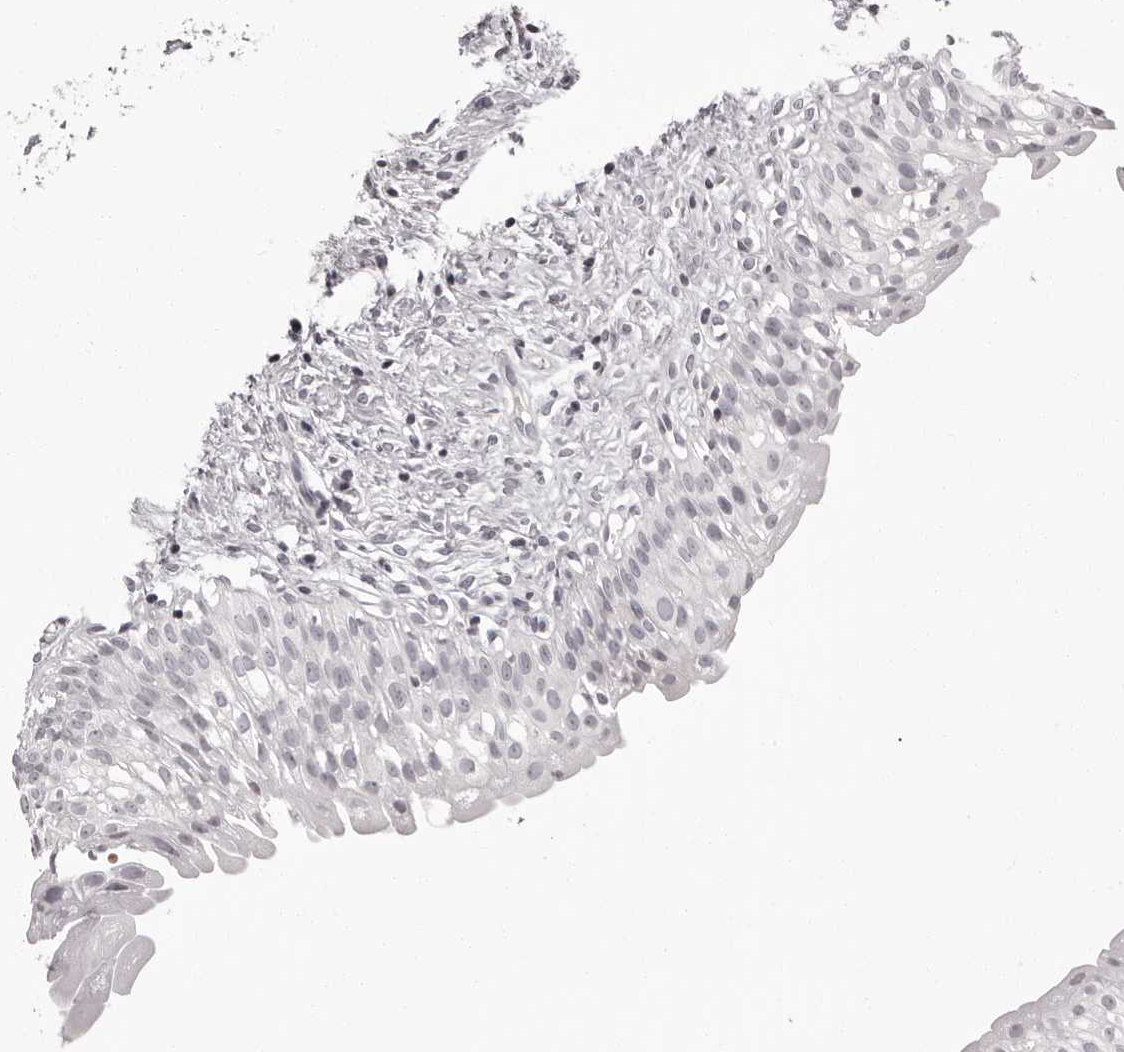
{"staining": {"intensity": "negative", "quantity": "none", "location": "none"}, "tissue": "urinary bladder", "cell_type": "Urothelial cells", "image_type": "normal", "snomed": [{"axis": "morphology", "description": "Normal tissue, NOS"}, {"axis": "topography", "description": "Urinary bladder"}], "caption": "An IHC image of benign urinary bladder is shown. There is no staining in urothelial cells of urinary bladder. (Stains: DAB (3,3'-diaminobenzidine) immunohistochemistry with hematoxylin counter stain, Microscopy: brightfield microscopy at high magnification).", "gene": "C8orf74", "patient": {"sex": "male", "age": 51}}